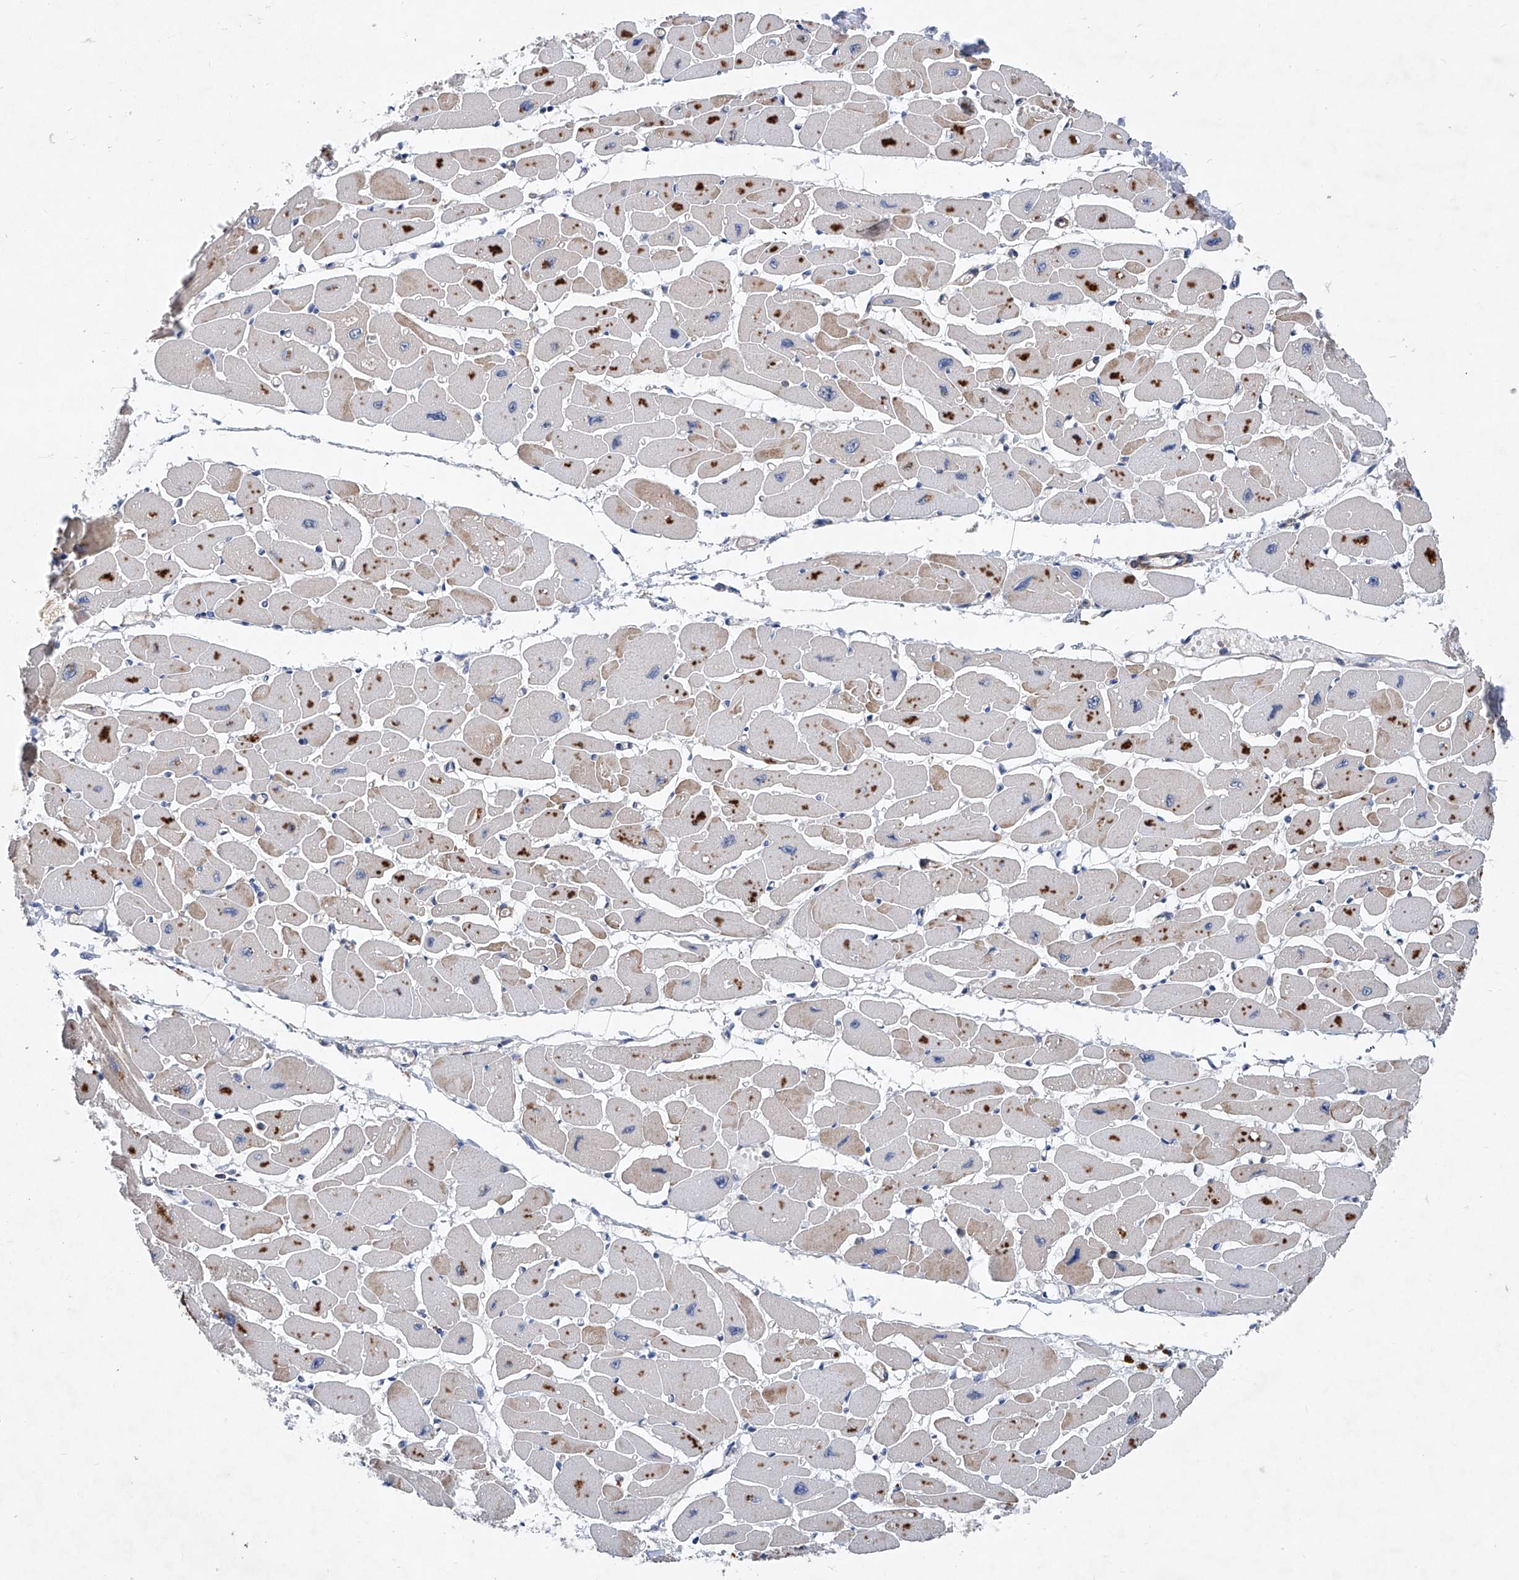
{"staining": {"intensity": "moderate", "quantity": "25%-75%", "location": "cytoplasmic/membranous"}, "tissue": "heart muscle", "cell_type": "Cardiomyocytes", "image_type": "normal", "snomed": [{"axis": "morphology", "description": "Normal tissue, NOS"}, {"axis": "topography", "description": "Heart"}], "caption": "Heart muscle stained with a brown dye displays moderate cytoplasmic/membranous positive positivity in about 25%-75% of cardiomyocytes.", "gene": "NT5C3A", "patient": {"sex": "female", "age": 54}}